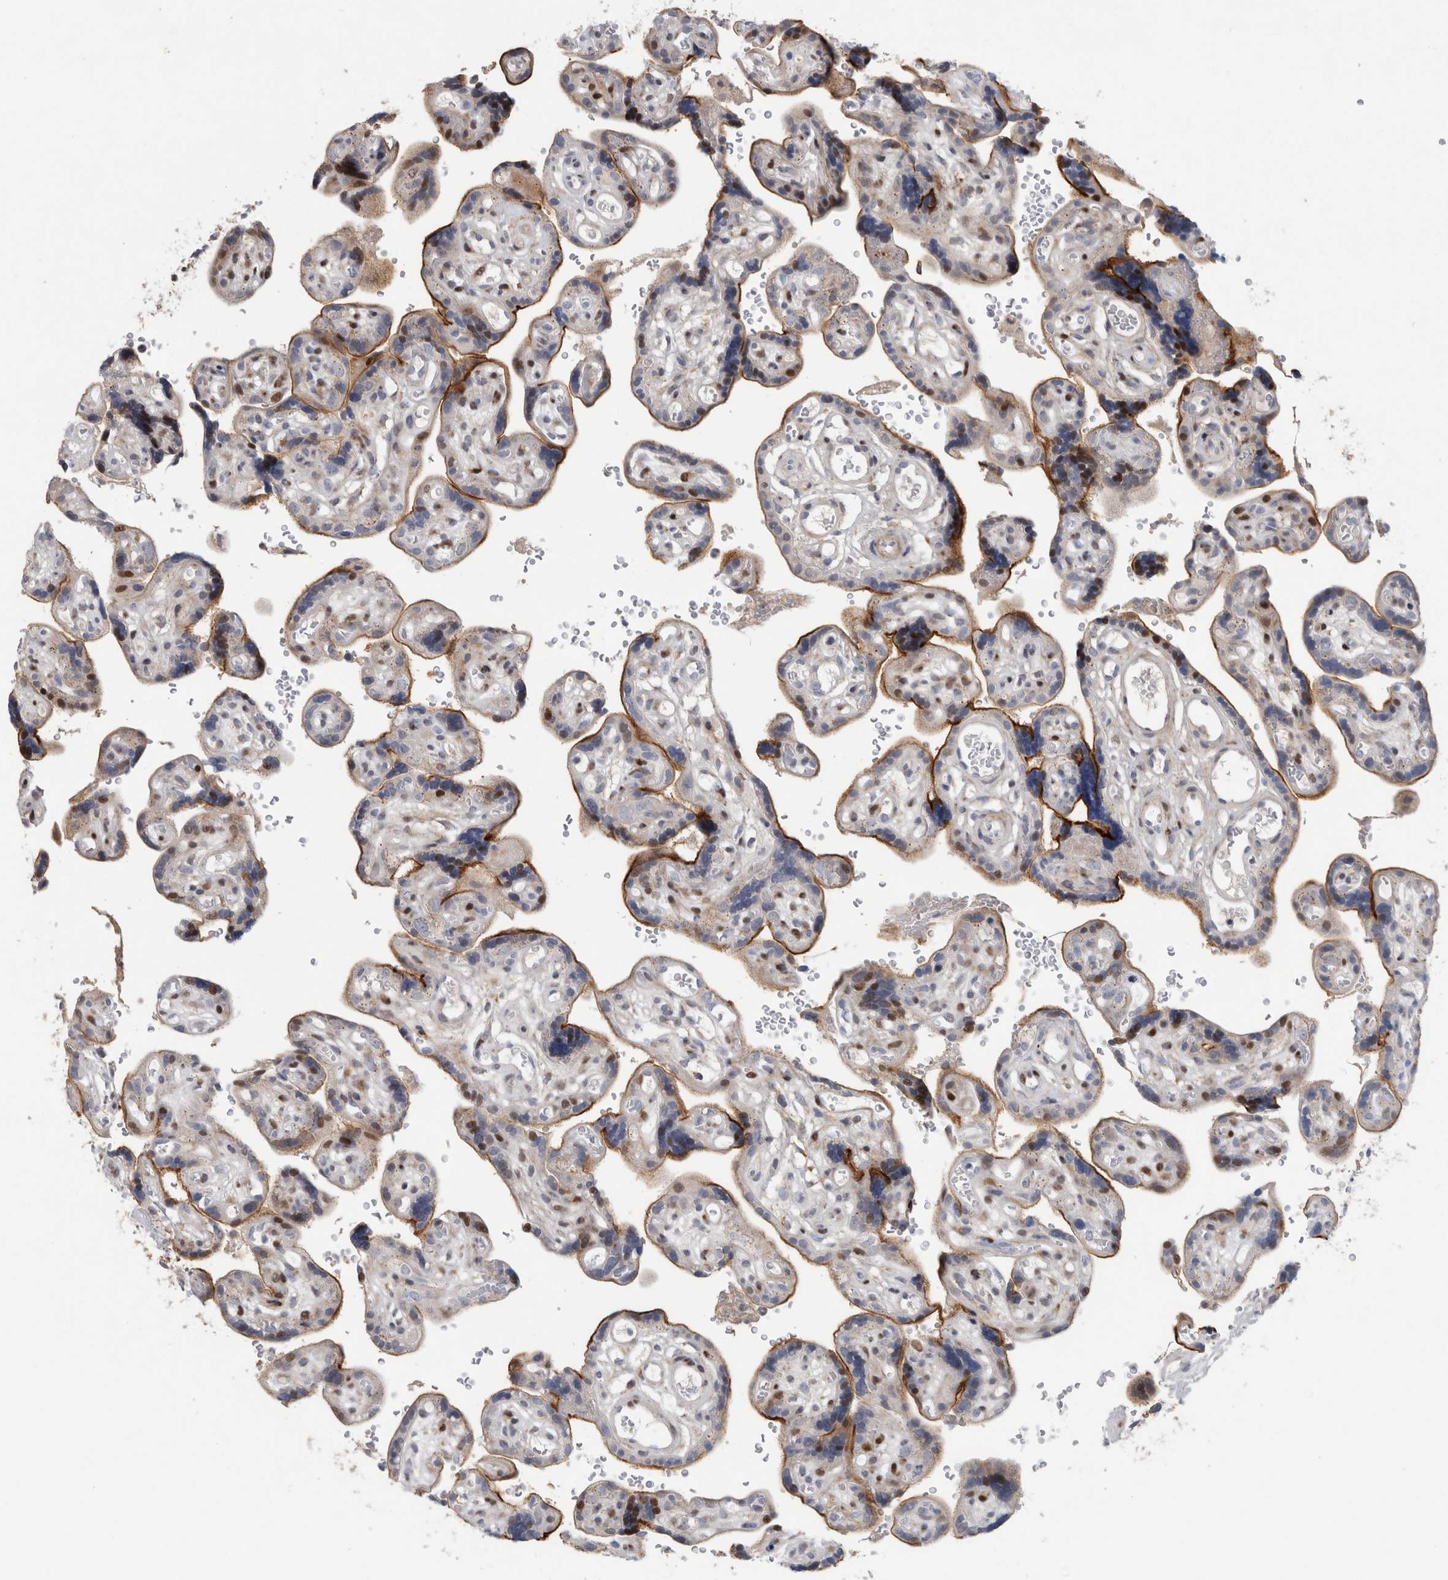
{"staining": {"intensity": "moderate", "quantity": ">75%", "location": "cytoplasmic/membranous"}, "tissue": "placenta", "cell_type": "Decidual cells", "image_type": "normal", "snomed": [{"axis": "morphology", "description": "Normal tissue, NOS"}, {"axis": "topography", "description": "Placenta"}], "caption": "Decidual cells display moderate cytoplasmic/membranous expression in approximately >75% of cells in benign placenta.", "gene": "RBM48", "patient": {"sex": "female", "age": 30}}